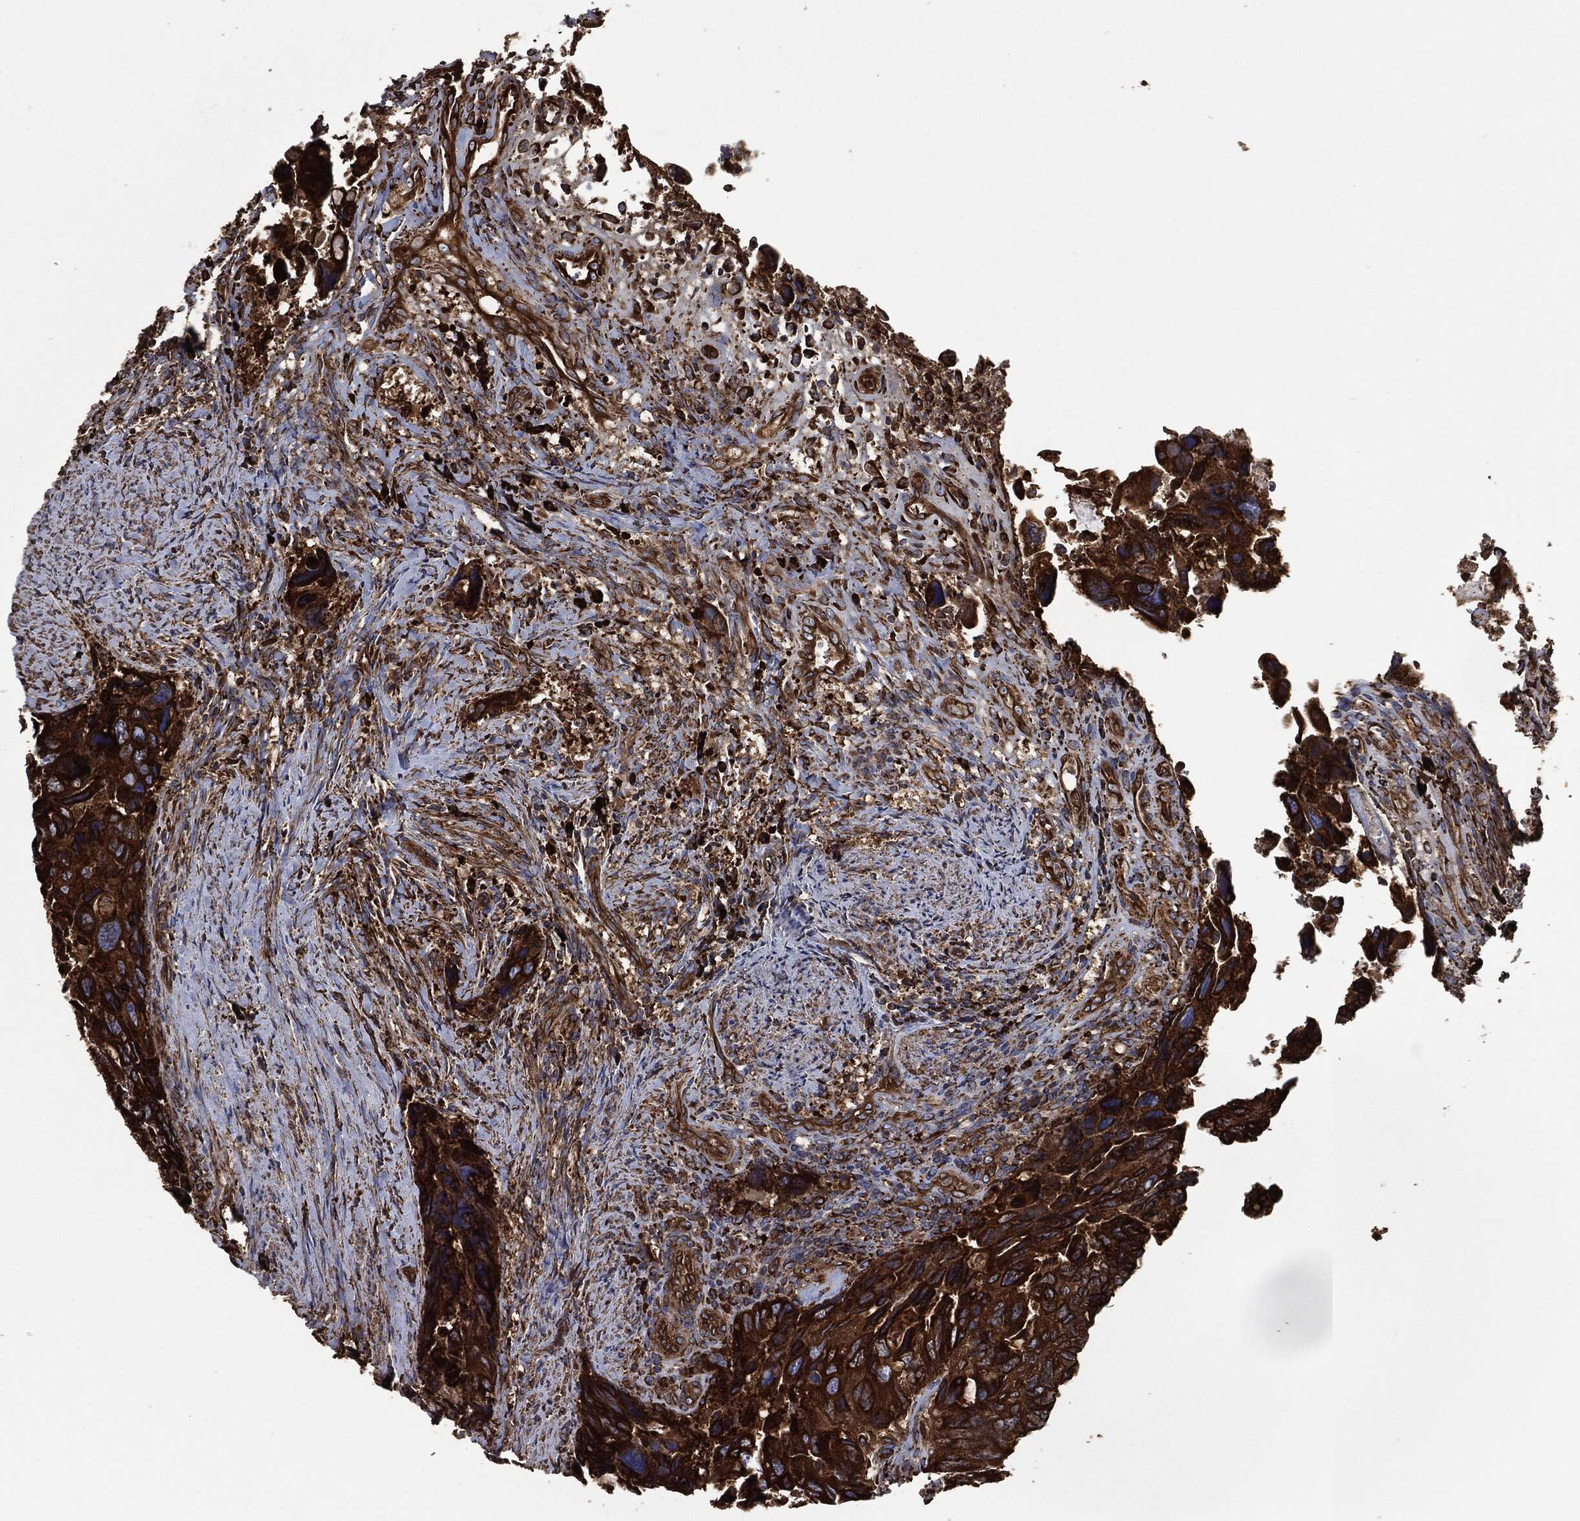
{"staining": {"intensity": "strong", "quantity": ">75%", "location": "cytoplasmic/membranous"}, "tissue": "colorectal cancer", "cell_type": "Tumor cells", "image_type": "cancer", "snomed": [{"axis": "morphology", "description": "Adenocarcinoma, NOS"}, {"axis": "topography", "description": "Rectum"}], "caption": "This histopathology image demonstrates adenocarcinoma (colorectal) stained with IHC to label a protein in brown. The cytoplasmic/membranous of tumor cells show strong positivity for the protein. Nuclei are counter-stained blue.", "gene": "AMFR", "patient": {"sex": "male", "age": 62}}